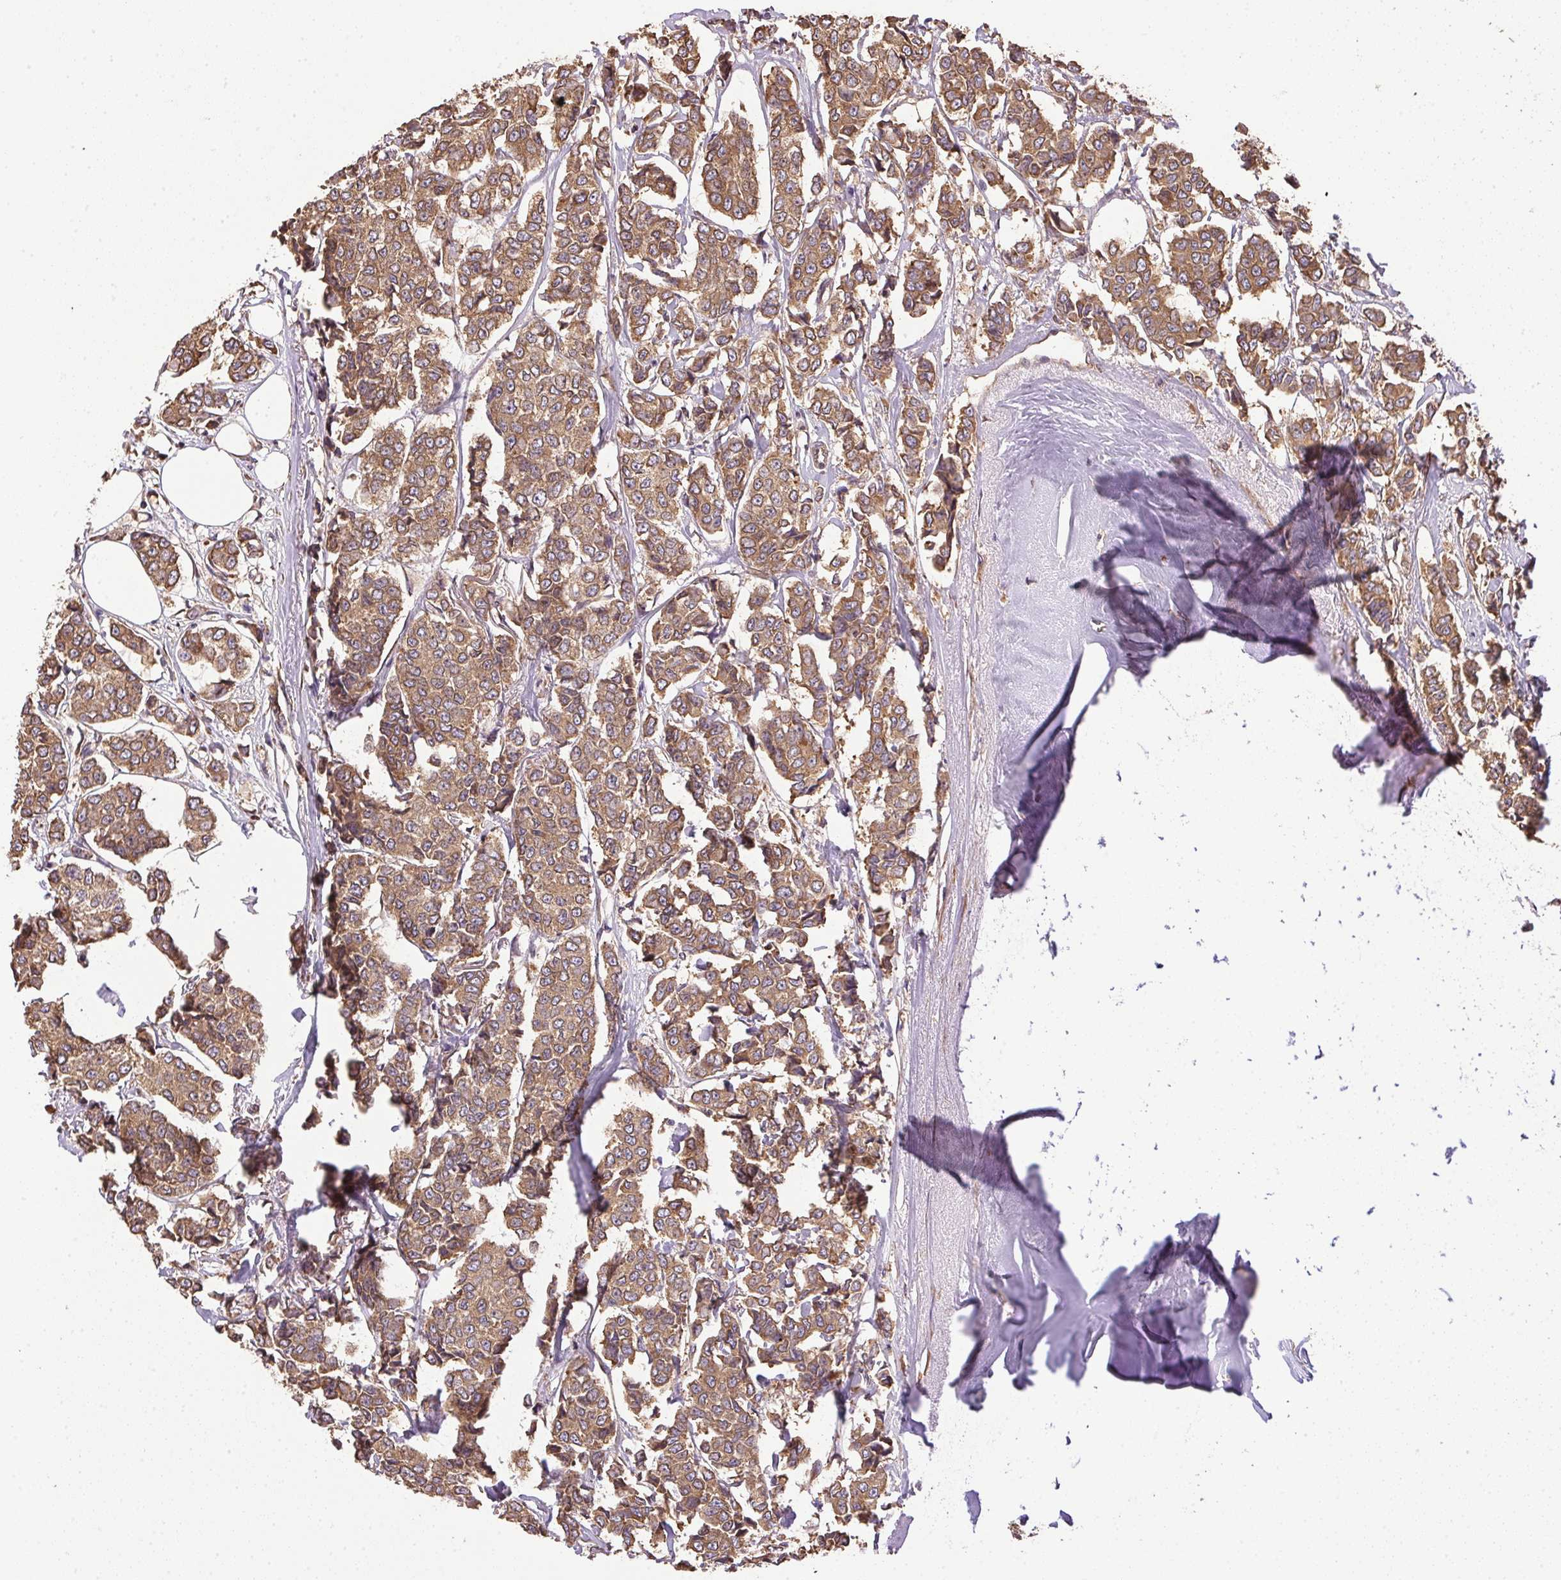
{"staining": {"intensity": "moderate", "quantity": ">75%", "location": "cytoplasmic/membranous"}, "tissue": "breast cancer", "cell_type": "Tumor cells", "image_type": "cancer", "snomed": [{"axis": "morphology", "description": "Duct carcinoma"}, {"axis": "topography", "description": "Breast"}], "caption": "Protein staining by IHC shows moderate cytoplasmic/membranous staining in about >75% of tumor cells in breast cancer (infiltrating ductal carcinoma).", "gene": "EIF2S1", "patient": {"sex": "female", "age": 94}}